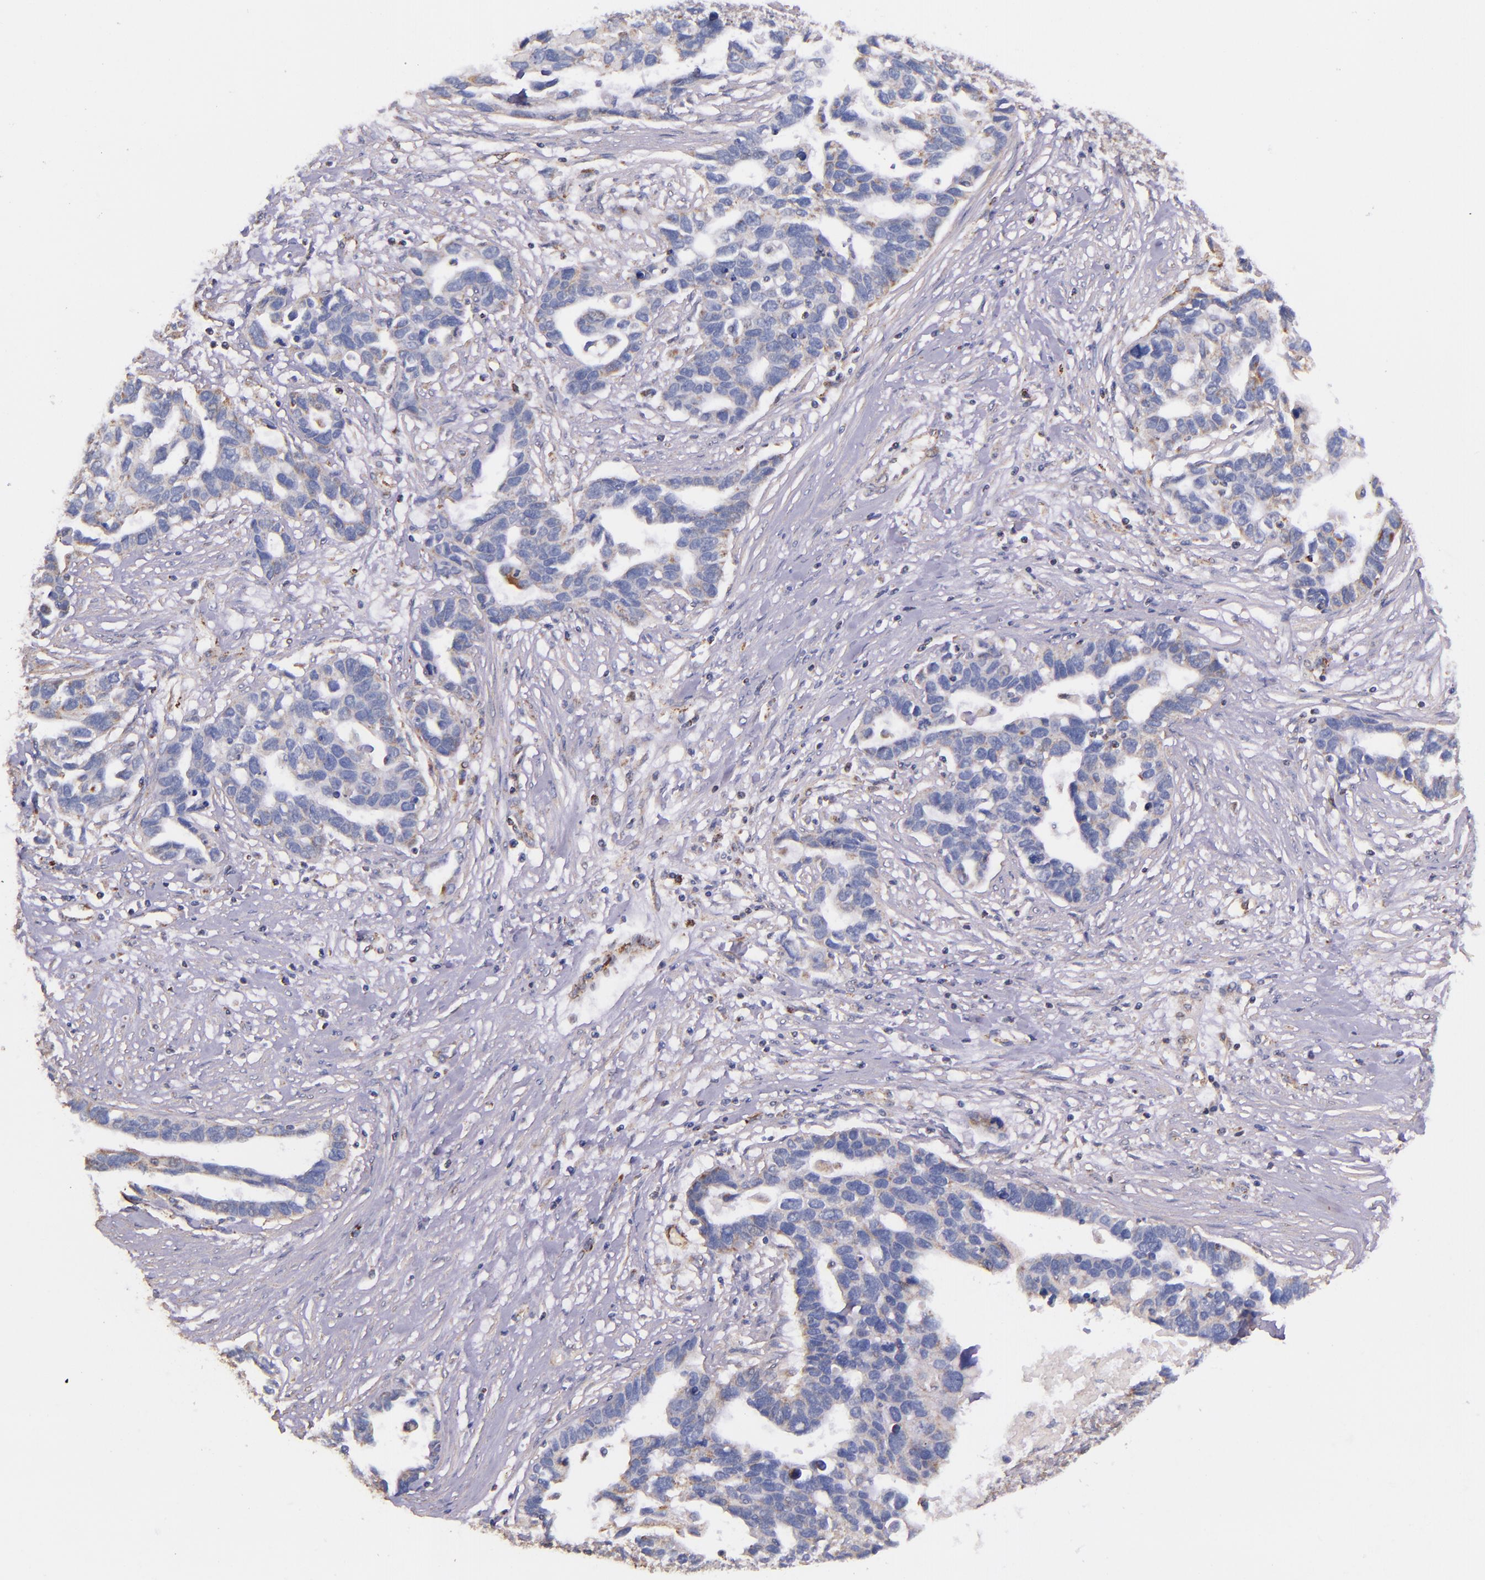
{"staining": {"intensity": "weak", "quantity": "<25%", "location": "cytoplasmic/membranous"}, "tissue": "ovarian cancer", "cell_type": "Tumor cells", "image_type": "cancer", "snomed": [{"axis": "morphology", "description": "Cystadenocarcinoma, serous, NOS"}, {"axis": "topography", "description": "Ovary"}], "caption": "A photomicrograph of ovarian serous cystadenocarcinoma stained for a protein demonstrates no brown staining in tumor cells.", "gene": "IDH3G", "patient": {"sex": "female", "age": 54}}